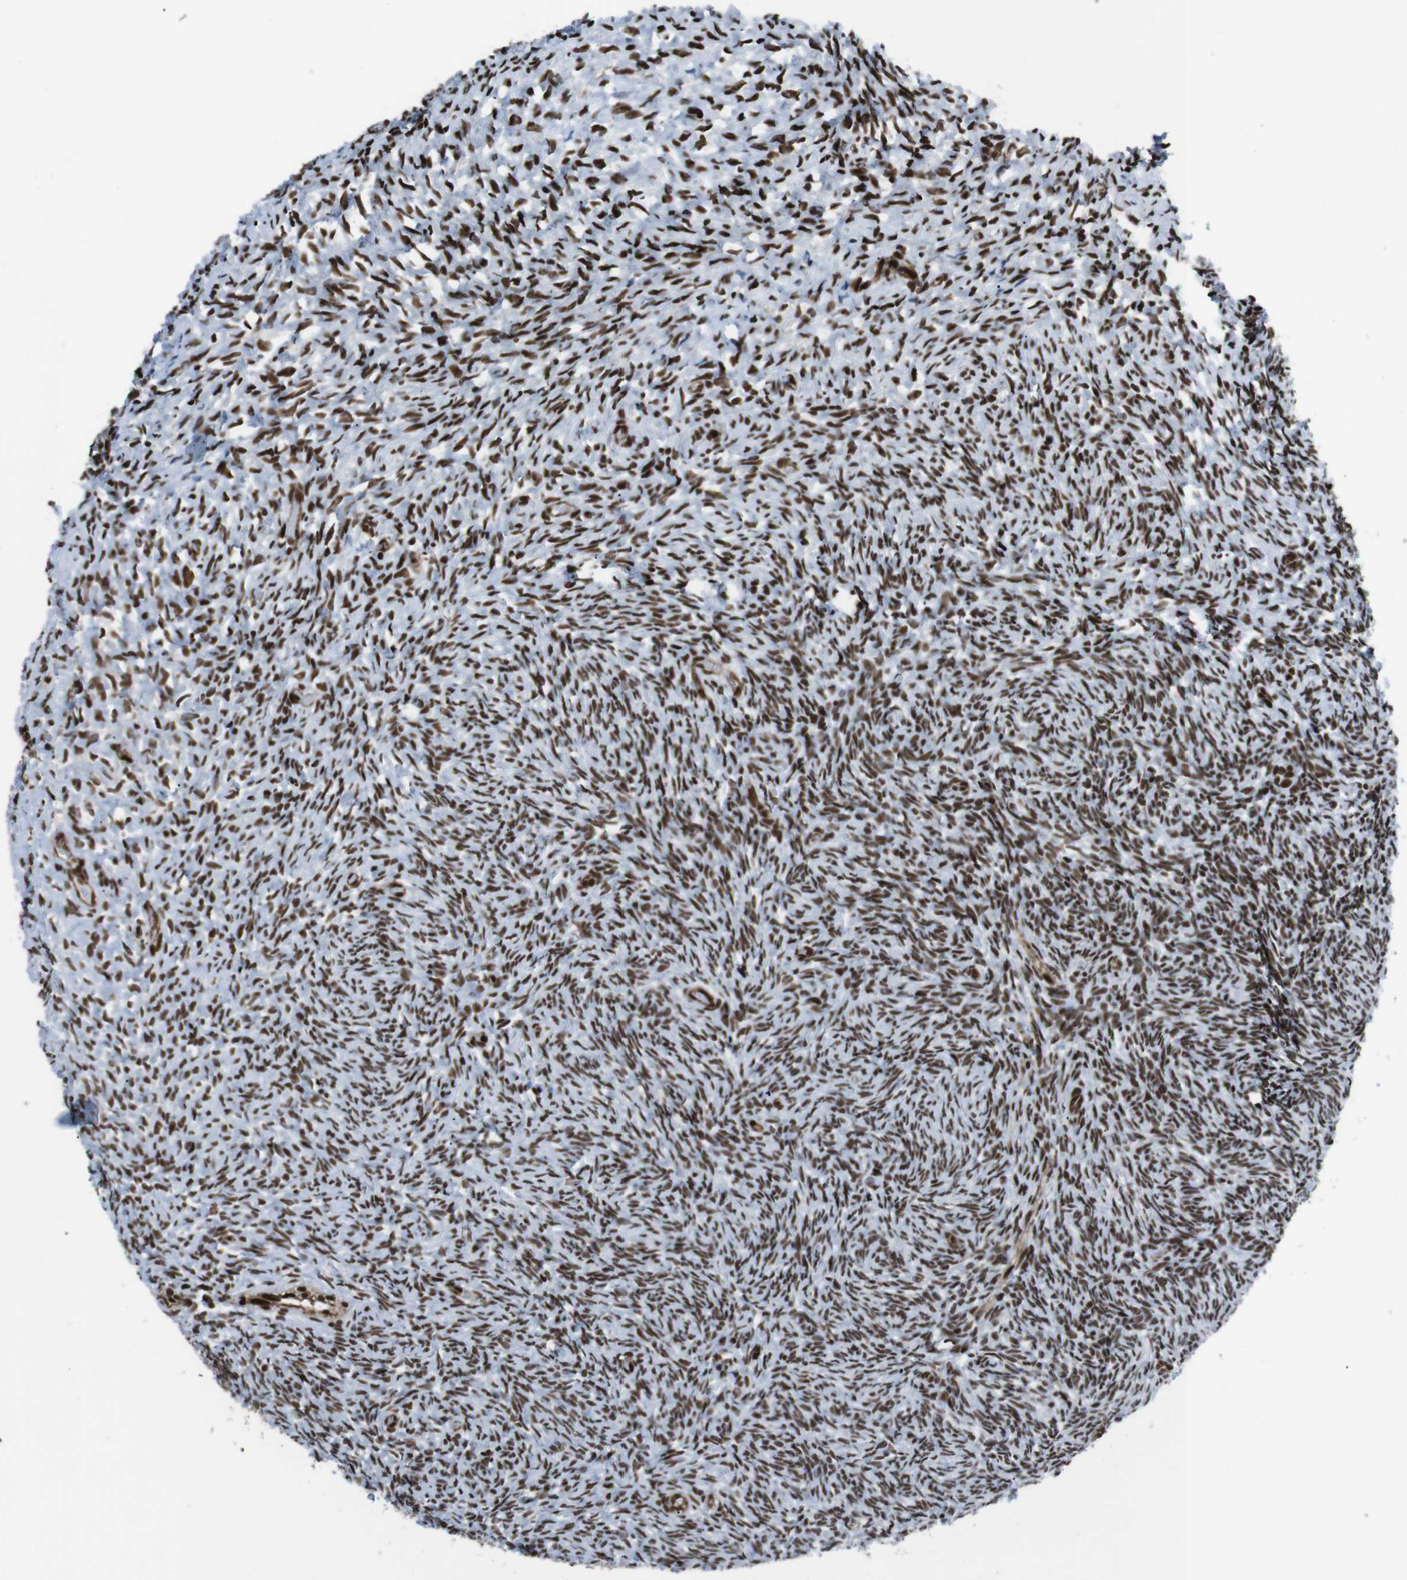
{"staining": {"intensity": "strong", "quantity": ">75%", "location": "nuclear"}, "tissue": "ovary", "cell_type": "Ovarian stroma cells", "image_type": "normal", "snomed": [{"axis": "morphology", "description": "Normal tissue, NOS"}, {"axis": "topography", "description": "Ovary"}], "caption": "Immunohistochemical staining of benign ovary reveals high levels of strong nuclear expression in approximately >75% of ovarian stroma cells.", "gene": "HNRNPU", "patient": {"sex": "female", "age": 35}}